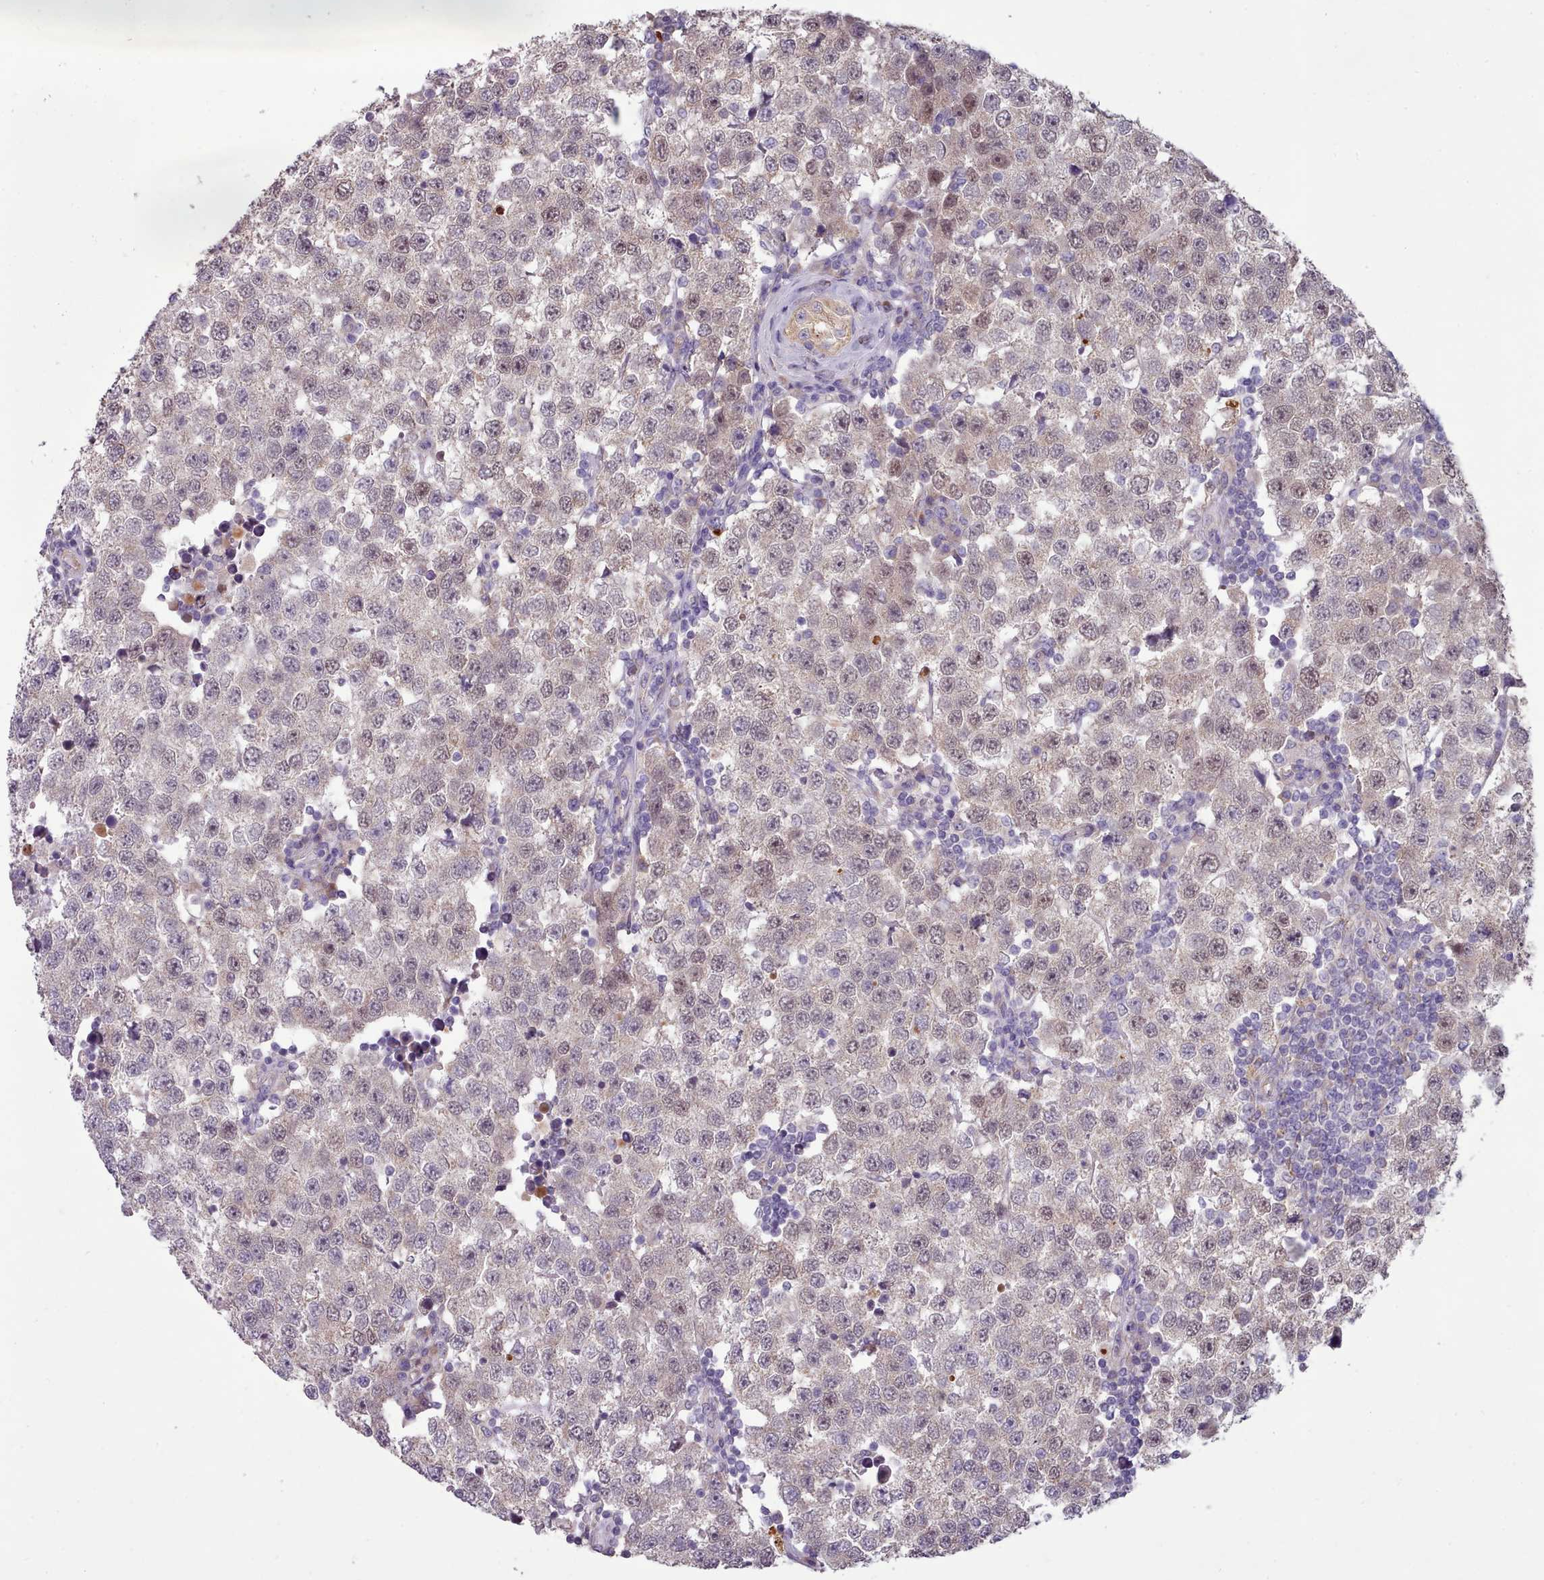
{"staining": {"intensity": "weak", "quantity": "25%-75%", "location": "nuclear"}, "tissue": "testis cancer", "cell_type": "Tumor cells", "image_type": "cancer", "snomed": [{"axis": "morphology", "description": "Seminoma, NOS"}, {"axis": "topography", "description": "Testis"}], "caption": "Protein staining demonstrates weak nuclear positivity in about 25%-75% of tumor cells in testis cancer (seminoma).", "gene": "DPF1", "patient": {"sex": "male", "age": 34}}